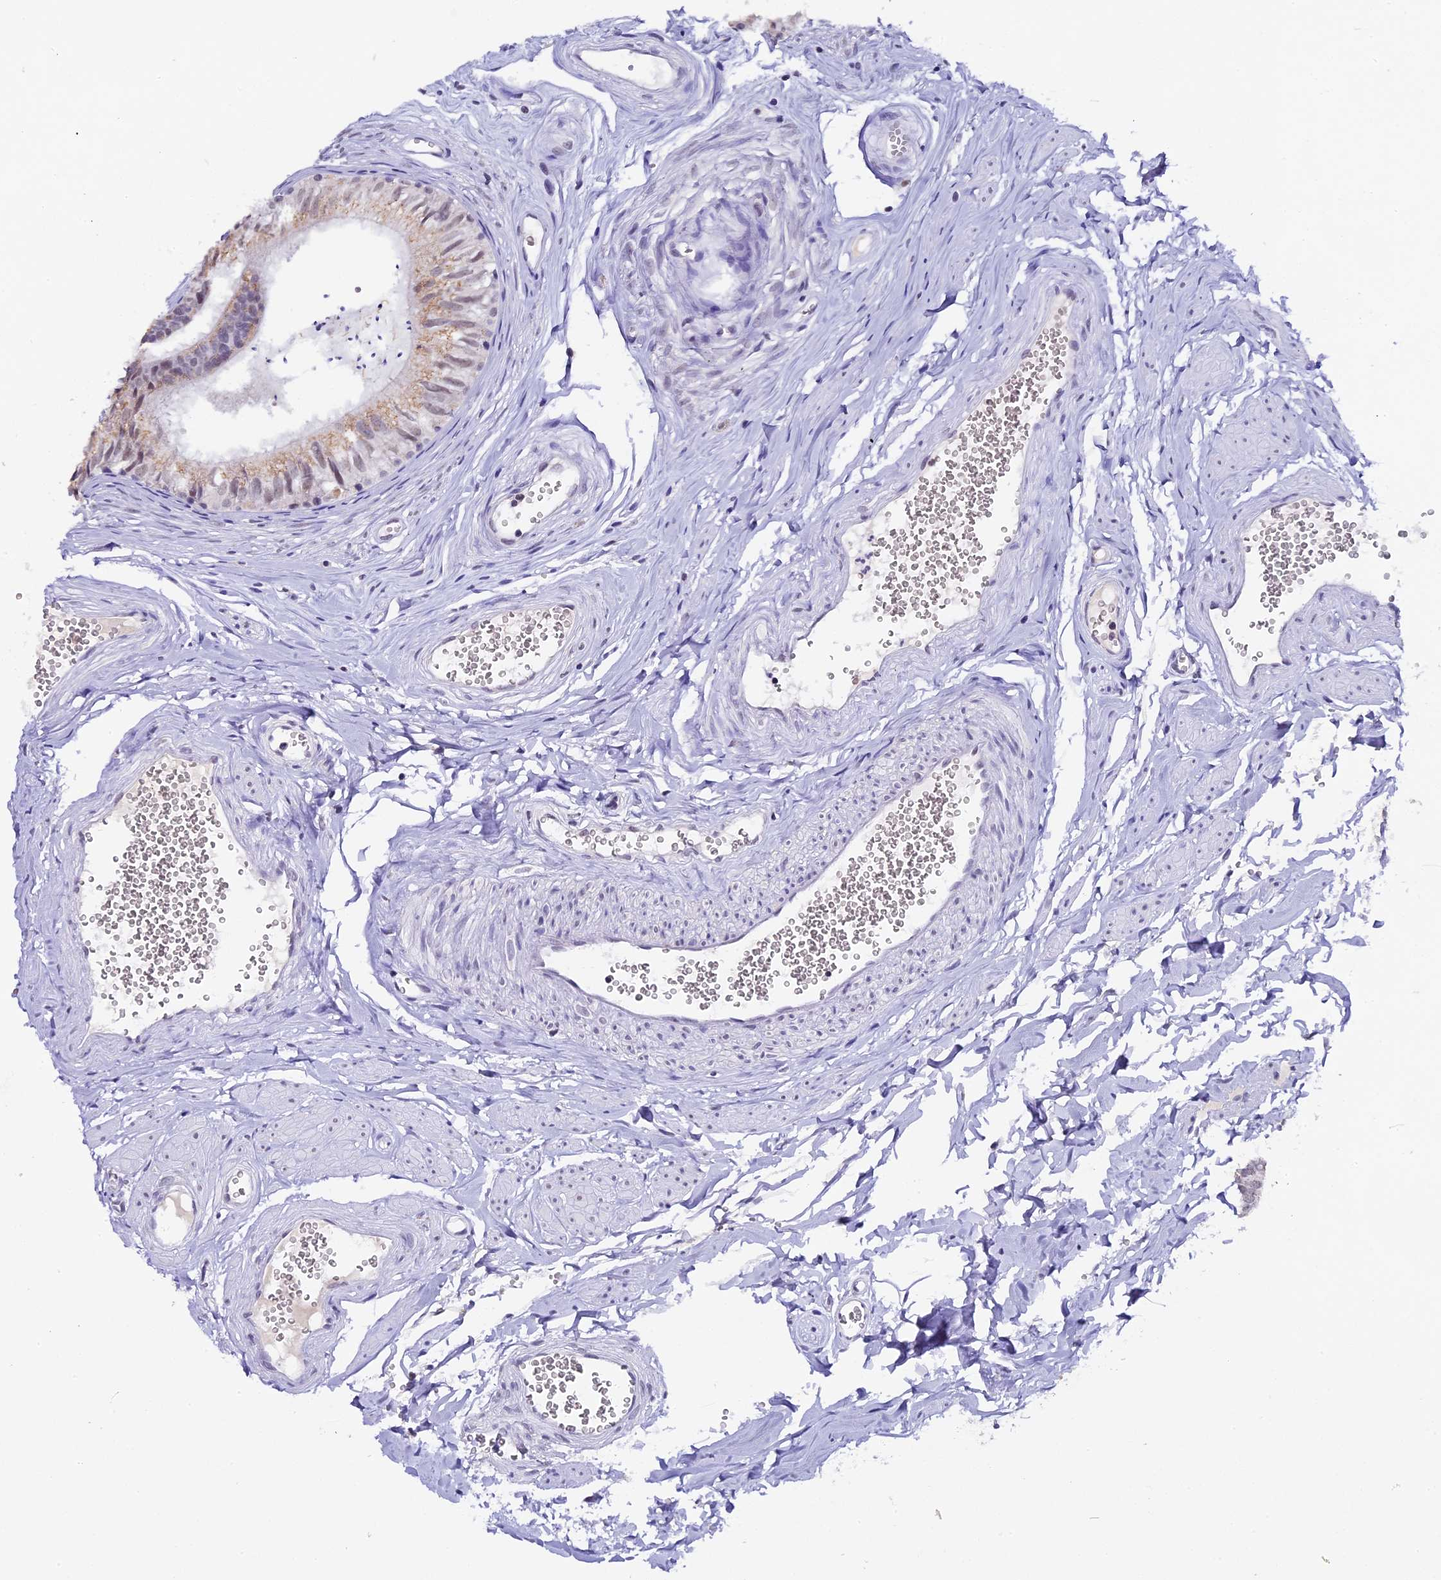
{"staining": {"intensity": "moderate", "quantity": "<25%", "location": "cytoplasmic/membranous"}, "tissue": "epididymis", "cell_type": "Glandular cells", "image_type": "normal", "snomed": [{"axis": "morphology", "description": "Normal tissue, NOS"}, {"axis": "topography", "description": "Epididymis"}], "caption": "Immunohistochemical staining of benign human epididymis displays <25% levels of moderate cytoplasmic/membranous protein expression in approximately <25% of glandular cells.", "gene": "NCBP1", "patient": {"sex": "male", "age": 36}}